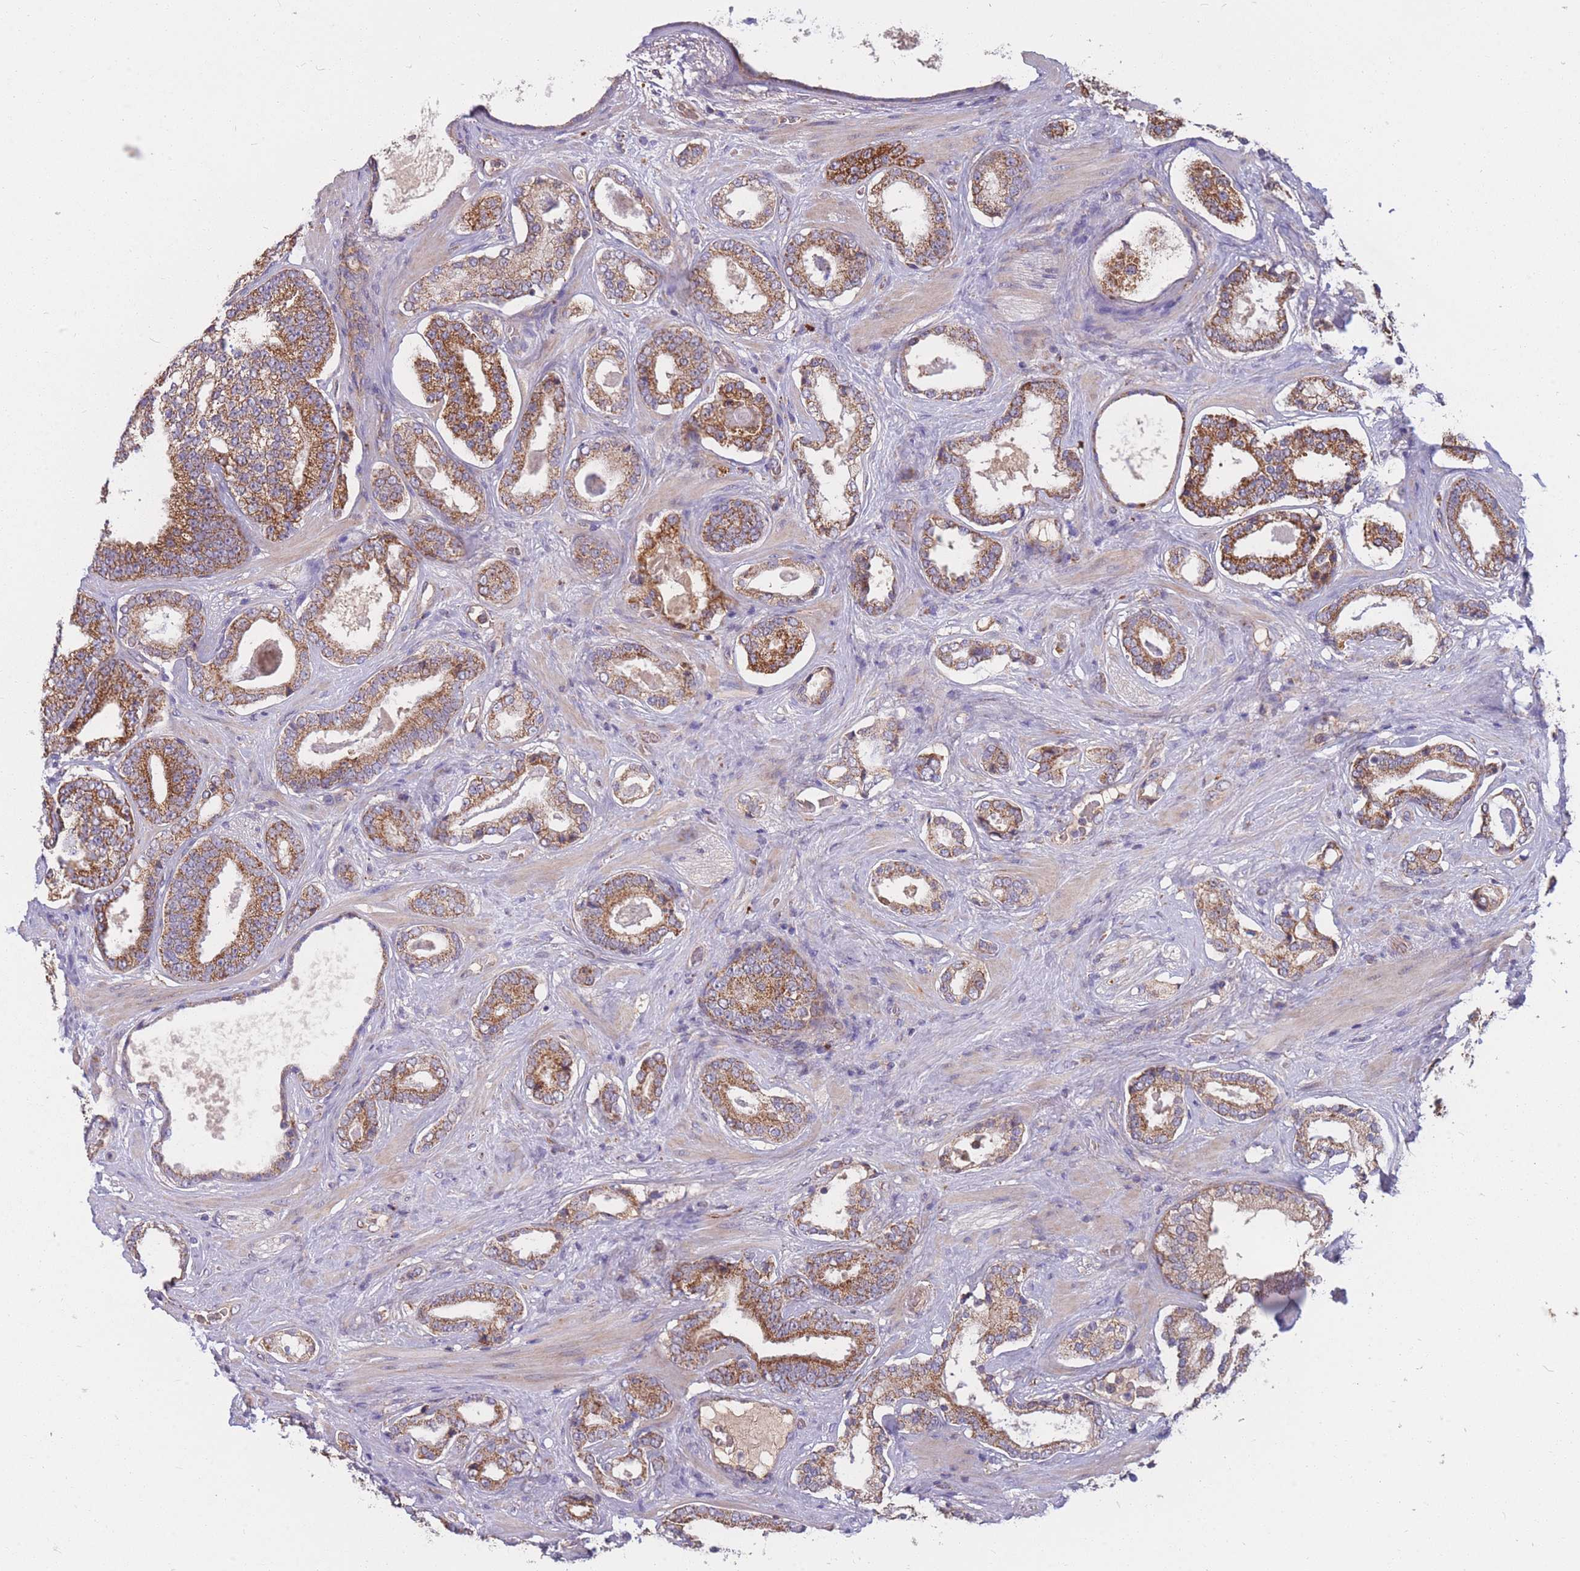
{"staining": {"intensity": "moderate", "quantity": ">75%", "location": "cytoplasmic/membranous"}, "tissue": "prostate cancer", "cell_type": "Tumor cells", "image_type": "cancer", "snomed": [{"axis": "morphology", "description": "Adenocarcinoma, High grade"}, {"axis": "topography", "description": "Prostate"}], "caption": "This is a photomicrograph of immunohistochemistry staining of prostate adenocarcinoma (high-grade), which shows moderate staining in the cytoplasmic/membranous of tumor cells.", "gene": "PTPMT1", "patient": {"sex": "male", "age": 60}}